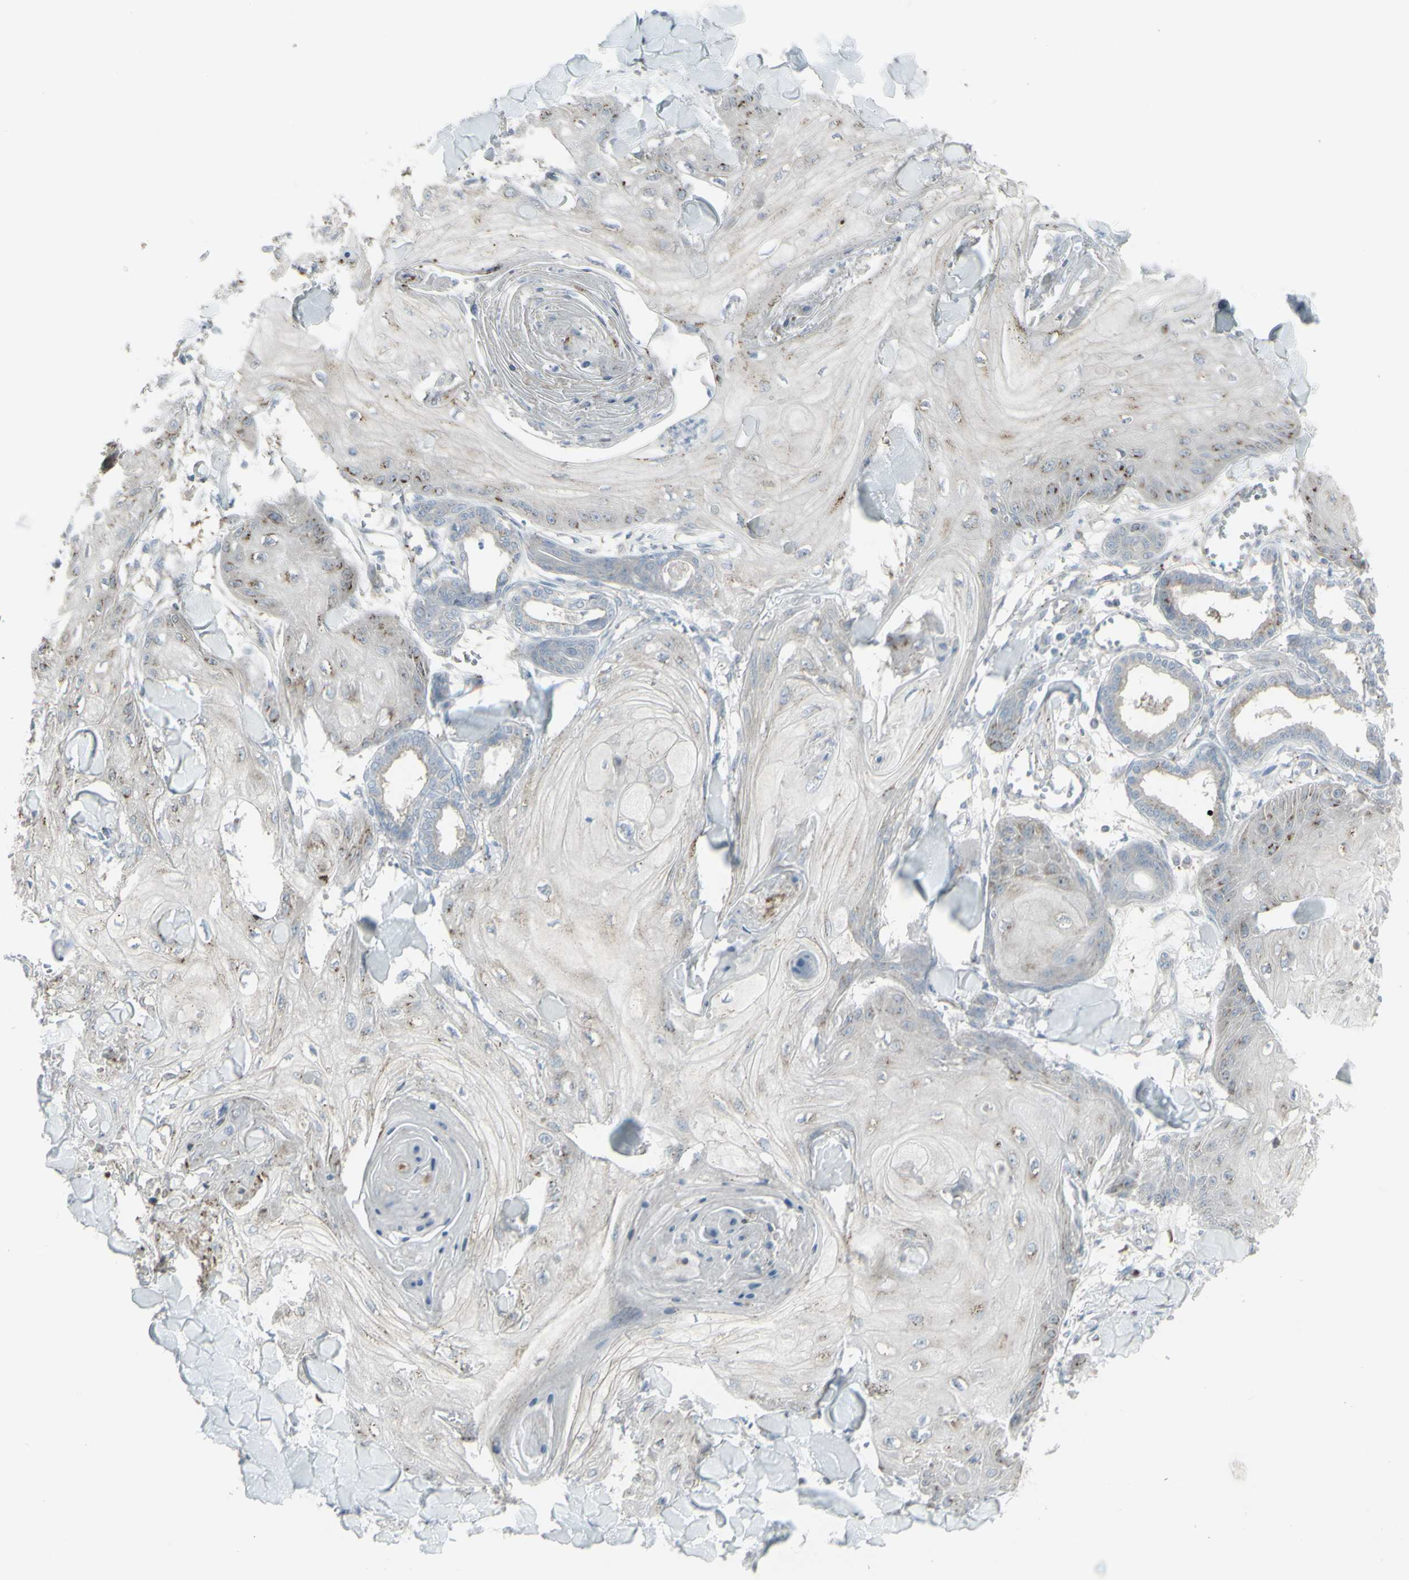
{"staining": {"intensity": "moderate", "quantity": "25%-75%", "location": "cytoplasmic/membranous"}, "tissue": "skin cancer", "cell_type": "Tumor cells", "image_type": "cancer", "snomed": [{"axis": "morphology", "description": "Squamous cell carcinoma, NOS"}, {"axis": "topography", "description": "Skin"}], "caption": "Immunohistochemical staining of human skin cancer (squamous cell carcinoma) demonstrates moderate cytoplasmic/membranous protein positivity in about 25%-75% of tumor cells.", "gene": "GALNT6", "patient": {"sex": "male", "age": 74}}